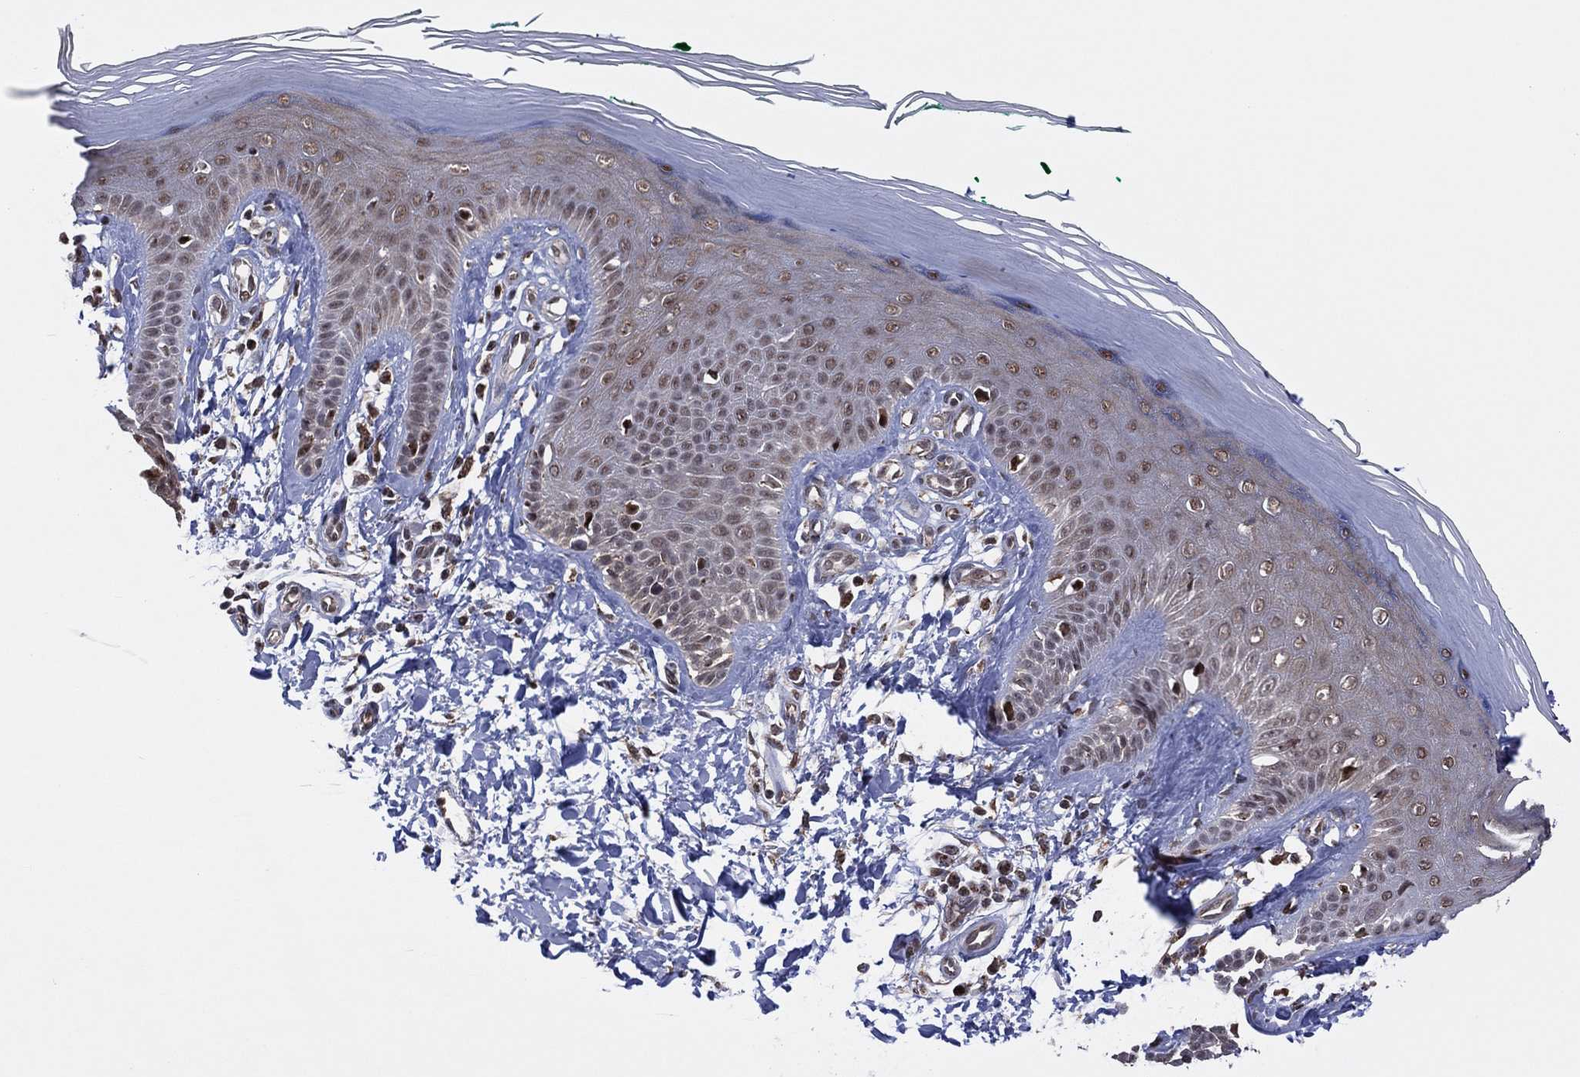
{"staining": {"intensity": "negative", "quantity": "none", "location": "none"}, "tissue": "skin", "cell_type": "Fibroblasts", "image_type": "normal", "snomed": [{"axis": "morphology", "description": "Normal tissue, NOS"}, {"axis": "morphology", "description": "Inflammation, NOS"}, {"axis": "morphology", "description": "Fibrosis, NOS"}, {"axis": "topography", "description": "Skin"}], "caption": "A high-resolution histopathology image shows immunohistochemistry staining of benign skin, which demonstrates no significant expression in fibroblasts. (Stains: DAB (3,3'-diaminobenzidine) immunohistochemistry with hematoxylin counter stain, Microscopy: brightfield microscopy at high magnification).", "gene": "PIDD1", "patient": {"sex": "male", "age": 71}}